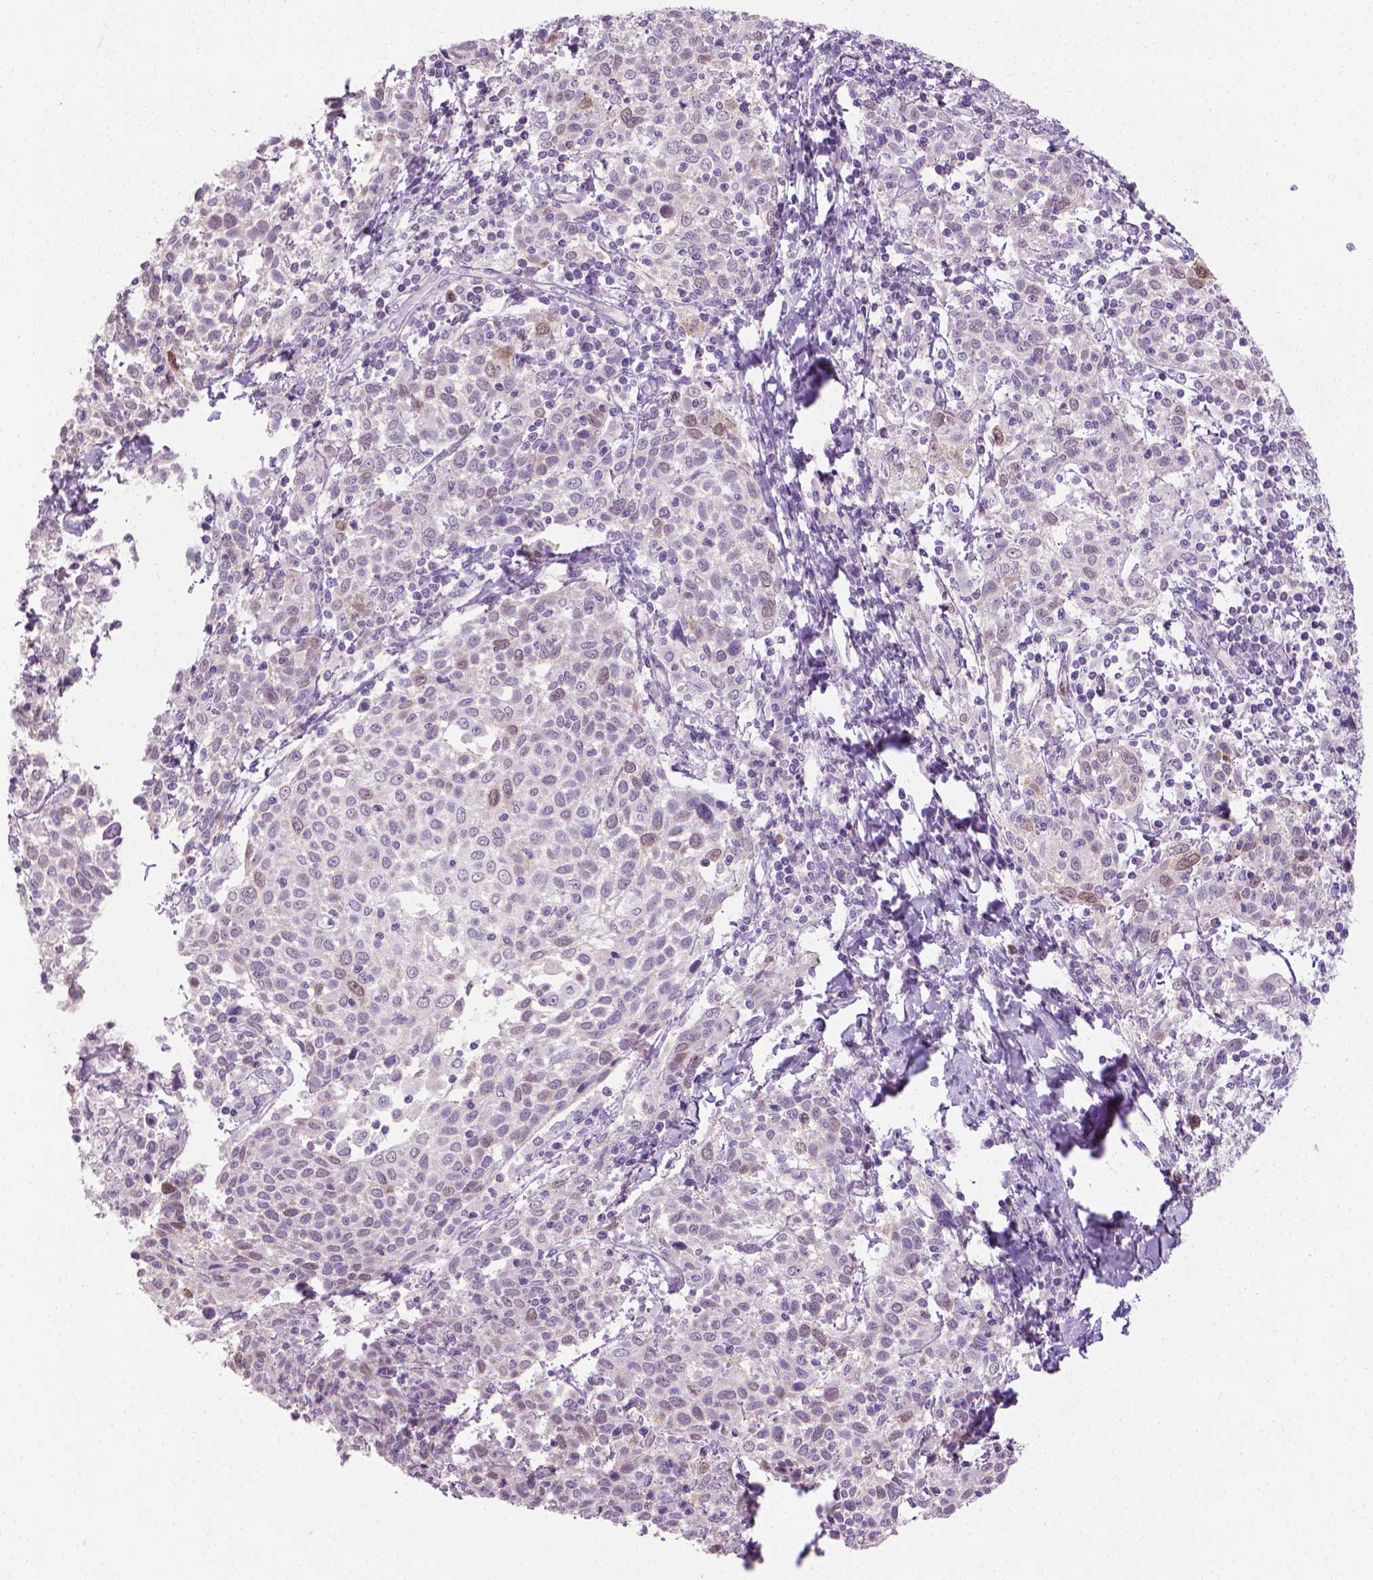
{"staining": {"intensity": "negative", "quantity": "none", "location": "none"}, "tissue": "cervical cancer", "cell_type": "Tumor cells", "image_type": "cancer", "snomed": [{"axis": "morphology", "description": "Squamous cell carcinoma, NOS"}, {"axis": "topography", "description": "Cervix"}], "caption": "Squamous cell carcinoma (cervical) was stained to show a protein in brown. There is no significant staining in tumor cells.", "gene": "CDKN2D", "patient": {"sex": "female", "age": 61}}